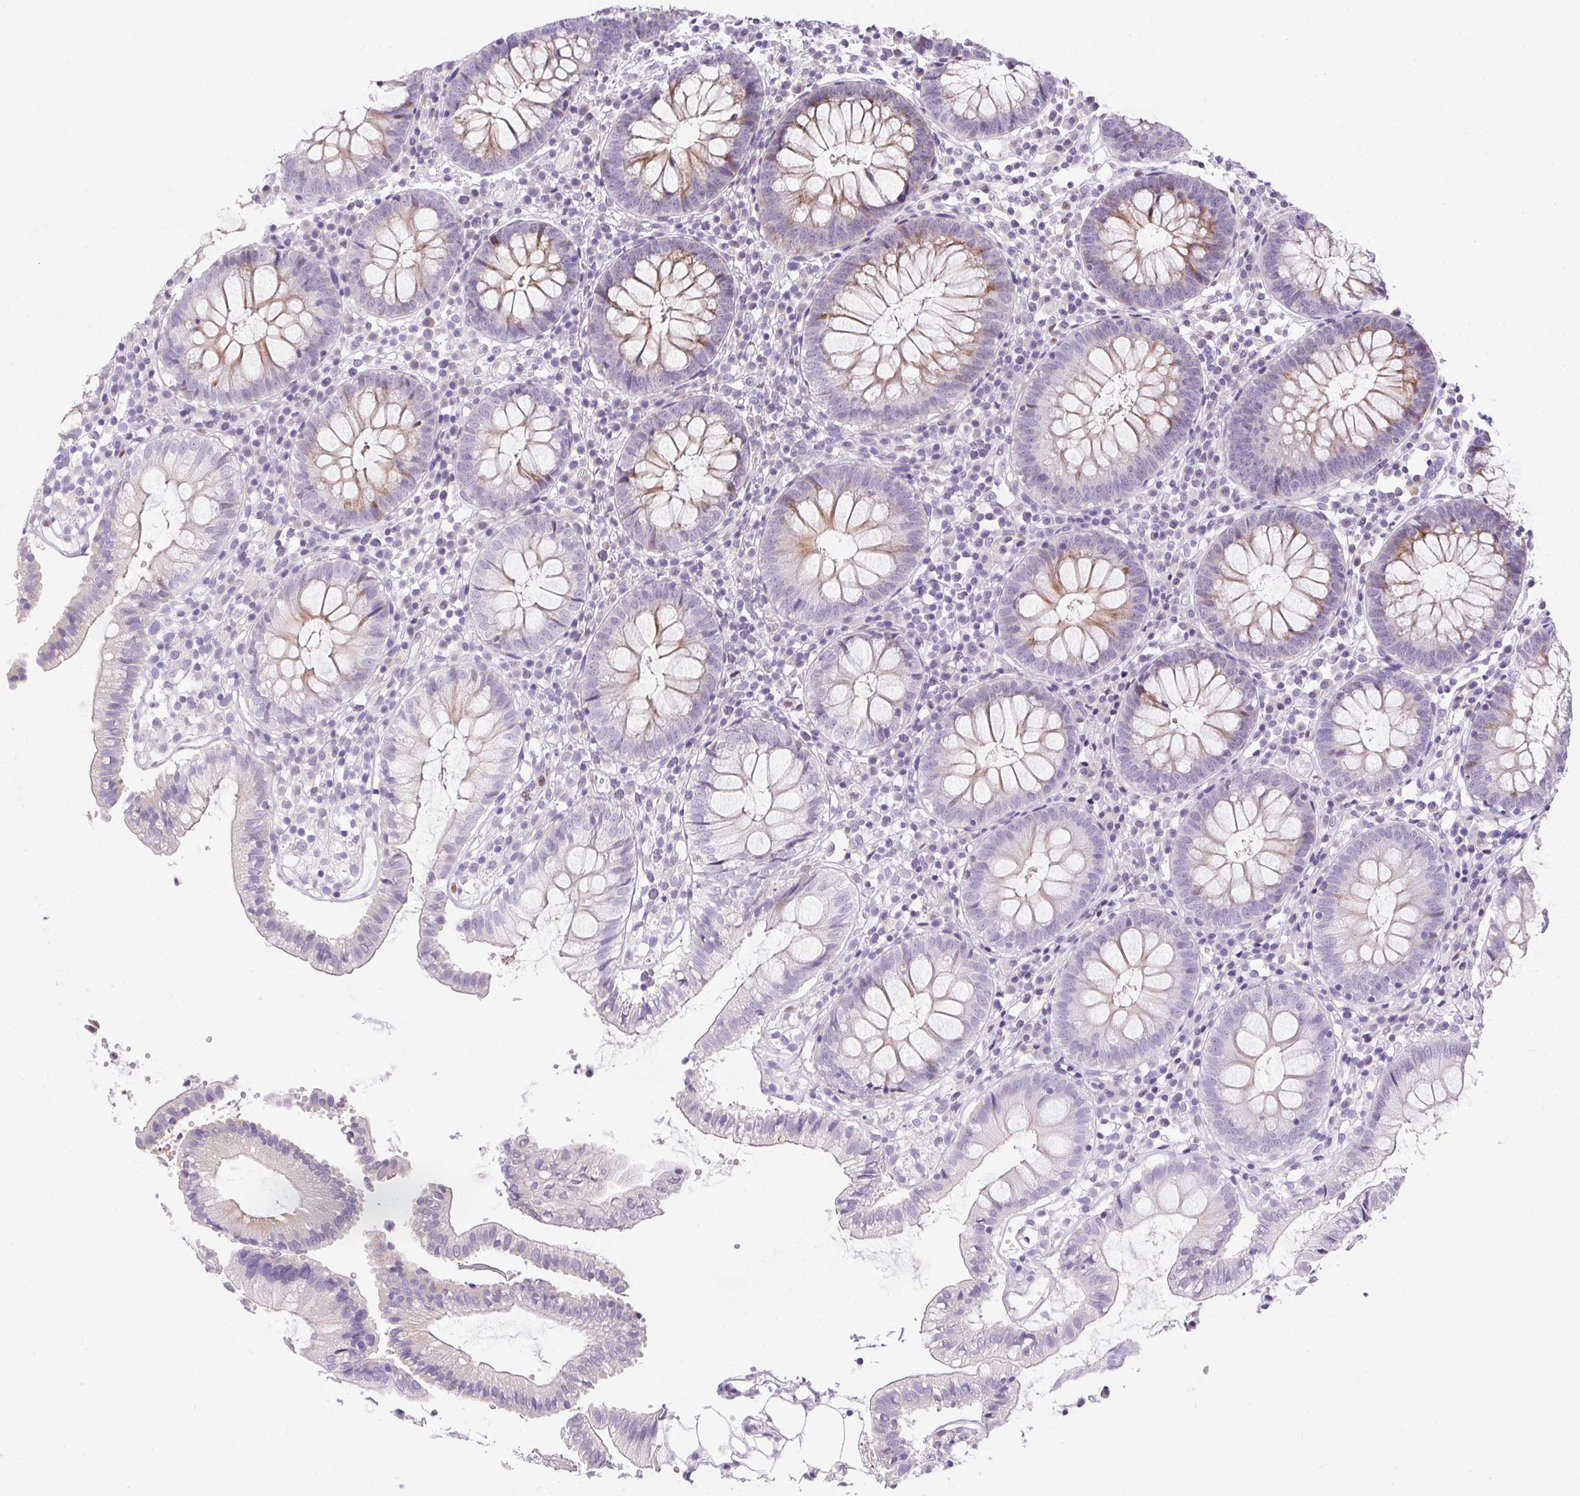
{"staining": {"intensity": "weak", "quantity": "25%-75%", "location": "cytoplasmic/membranous"}, "tissue": "colon", "cell_type": "Endothelial cells", "image_type": "normal", "snomed": [{"axis": "morphology", "description": "Normal tissue, NOS"}, {"axis": "morphology", "description": "Adenocarcinoma, NOS"}, {"axis": "topography", "description": "Colon"}], "caption": "Human colon stained for a protein (brown) demonstrates weak cytoplasmic/membranous positive staining in approximately 25%-75% of endothelial cells.", "gene": "SP9", "patient": {"sex": "male", "age": 83}}